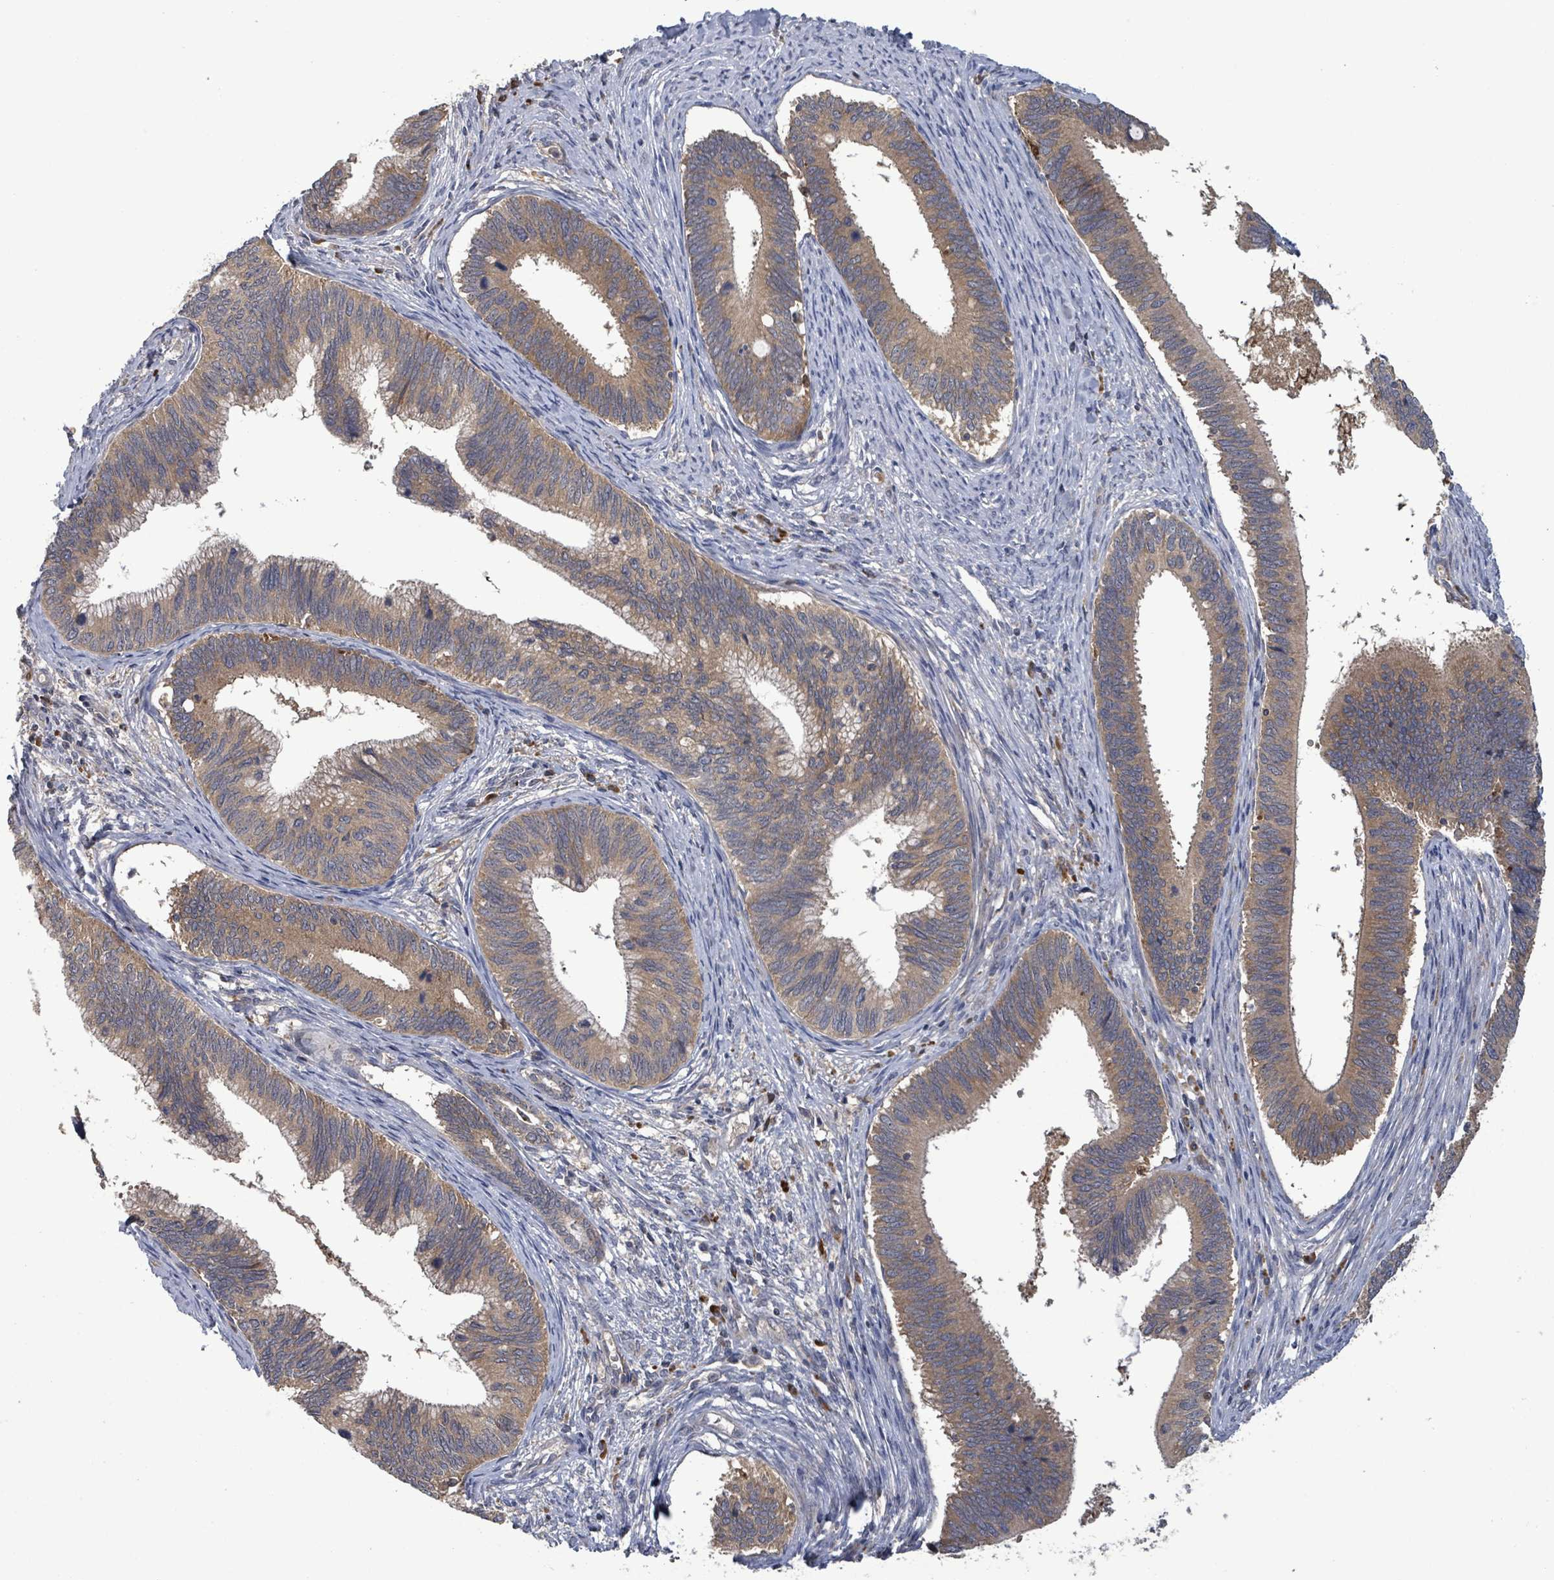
{"staining": {"intensity": "moderate", "quantity": ">75%", "location": "cytoplasmic/membranous"}, "tissue": "cervical cancer", "cell_type": "Tumor cells", "image_type": "cancer", "snomed": [{"axis": "morphology", "description": "Adenocarcinoma, NOS"}, {"axis": "topography", "description": "Cervix"}], "caption": "Cervical cancer stained with a brown dye displays moderate cytoplasmic/membranous positive expression in approximately >75% of tumor cells.", "gene": "SERPINE3", "patient": {"sex": "female", "age": 42}}